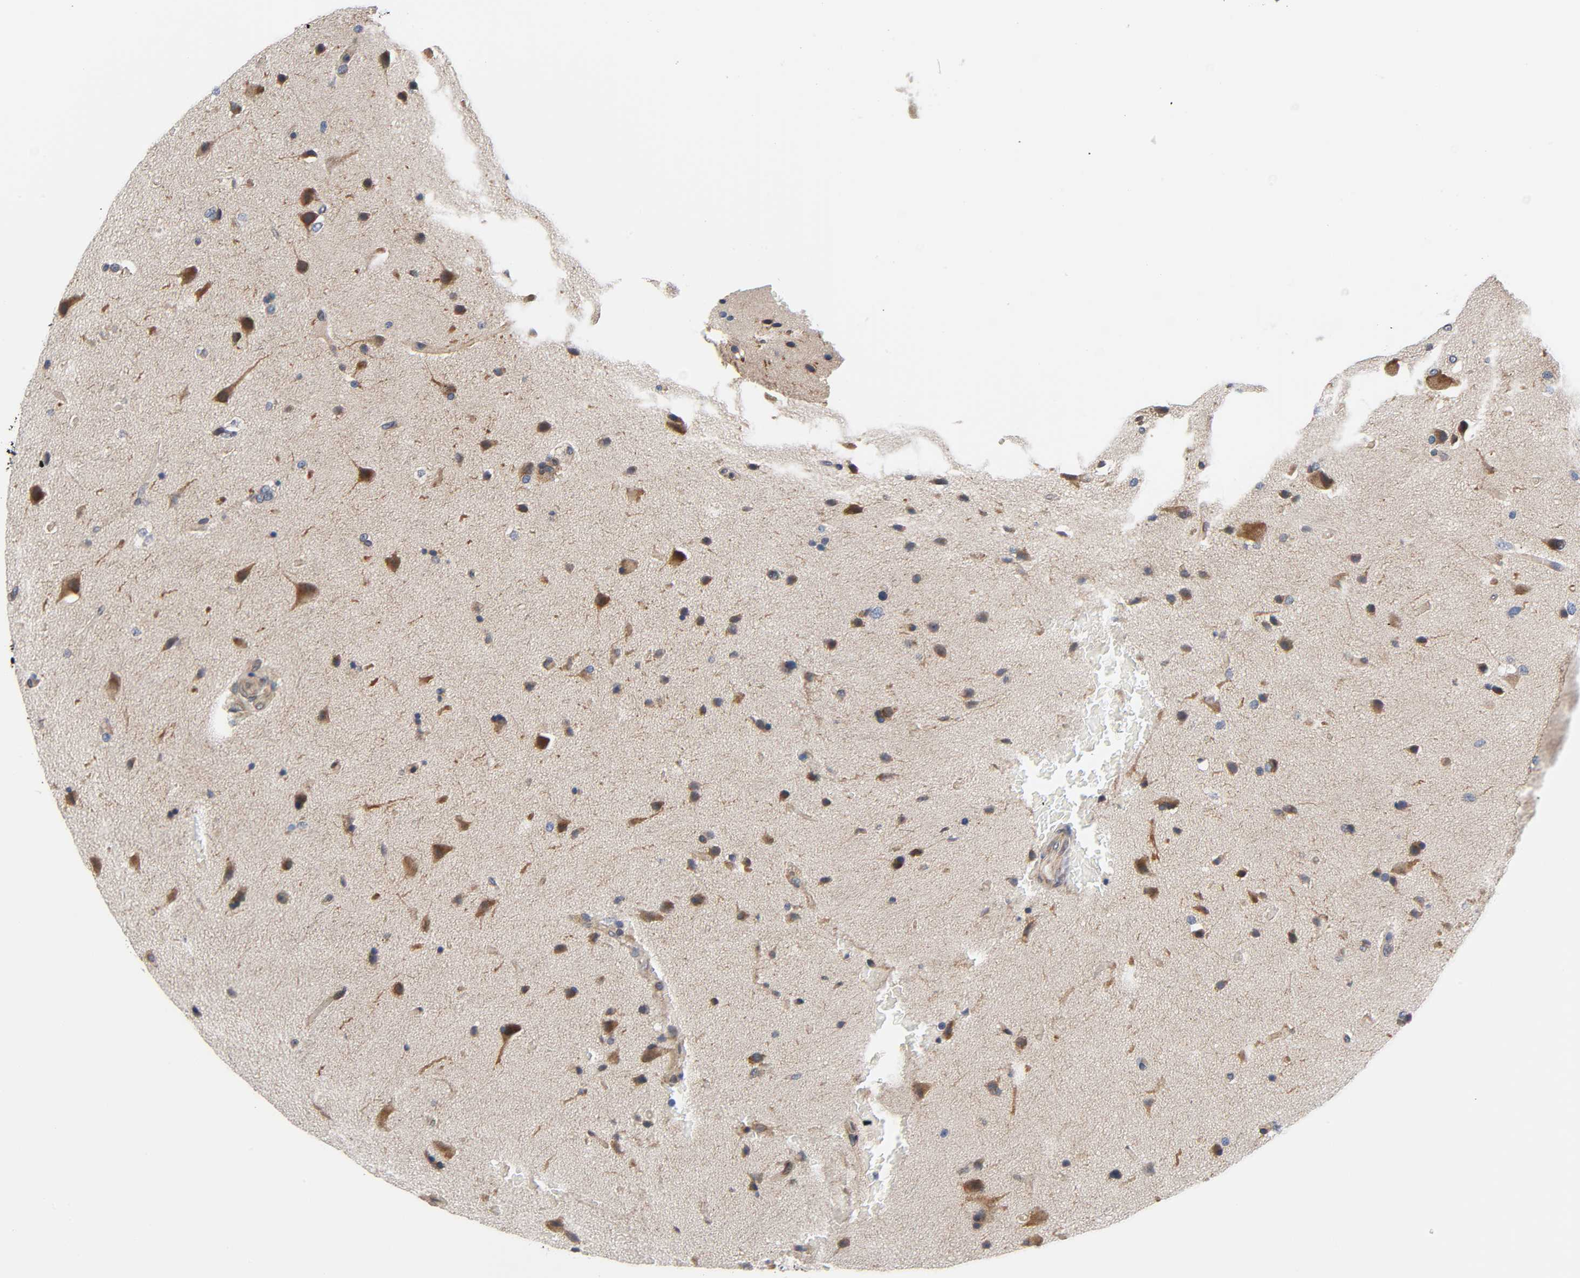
{"staining": {"intensity": "strong", "quantity": "25%-75%", "location": "cytoplasmic/membranous"}, "tissue": "glioma", "cell_type": "Tumor cells", "image_type": "cancer", "snomed": [{"axis": "morphology", "description": "Glioma, malignant, Low grade"}, {"axis": "topography", "description": "Cerebral cortex"}], "caption": "DAB immunohistochemical staining of glioma reveals strong cytoplasmic/membranous protein staining in about 25%-75% of tumor cells. Nuclei are stained in blue.", "gene": "ASB6", "patient": {"sex": "female", "age": 47}}